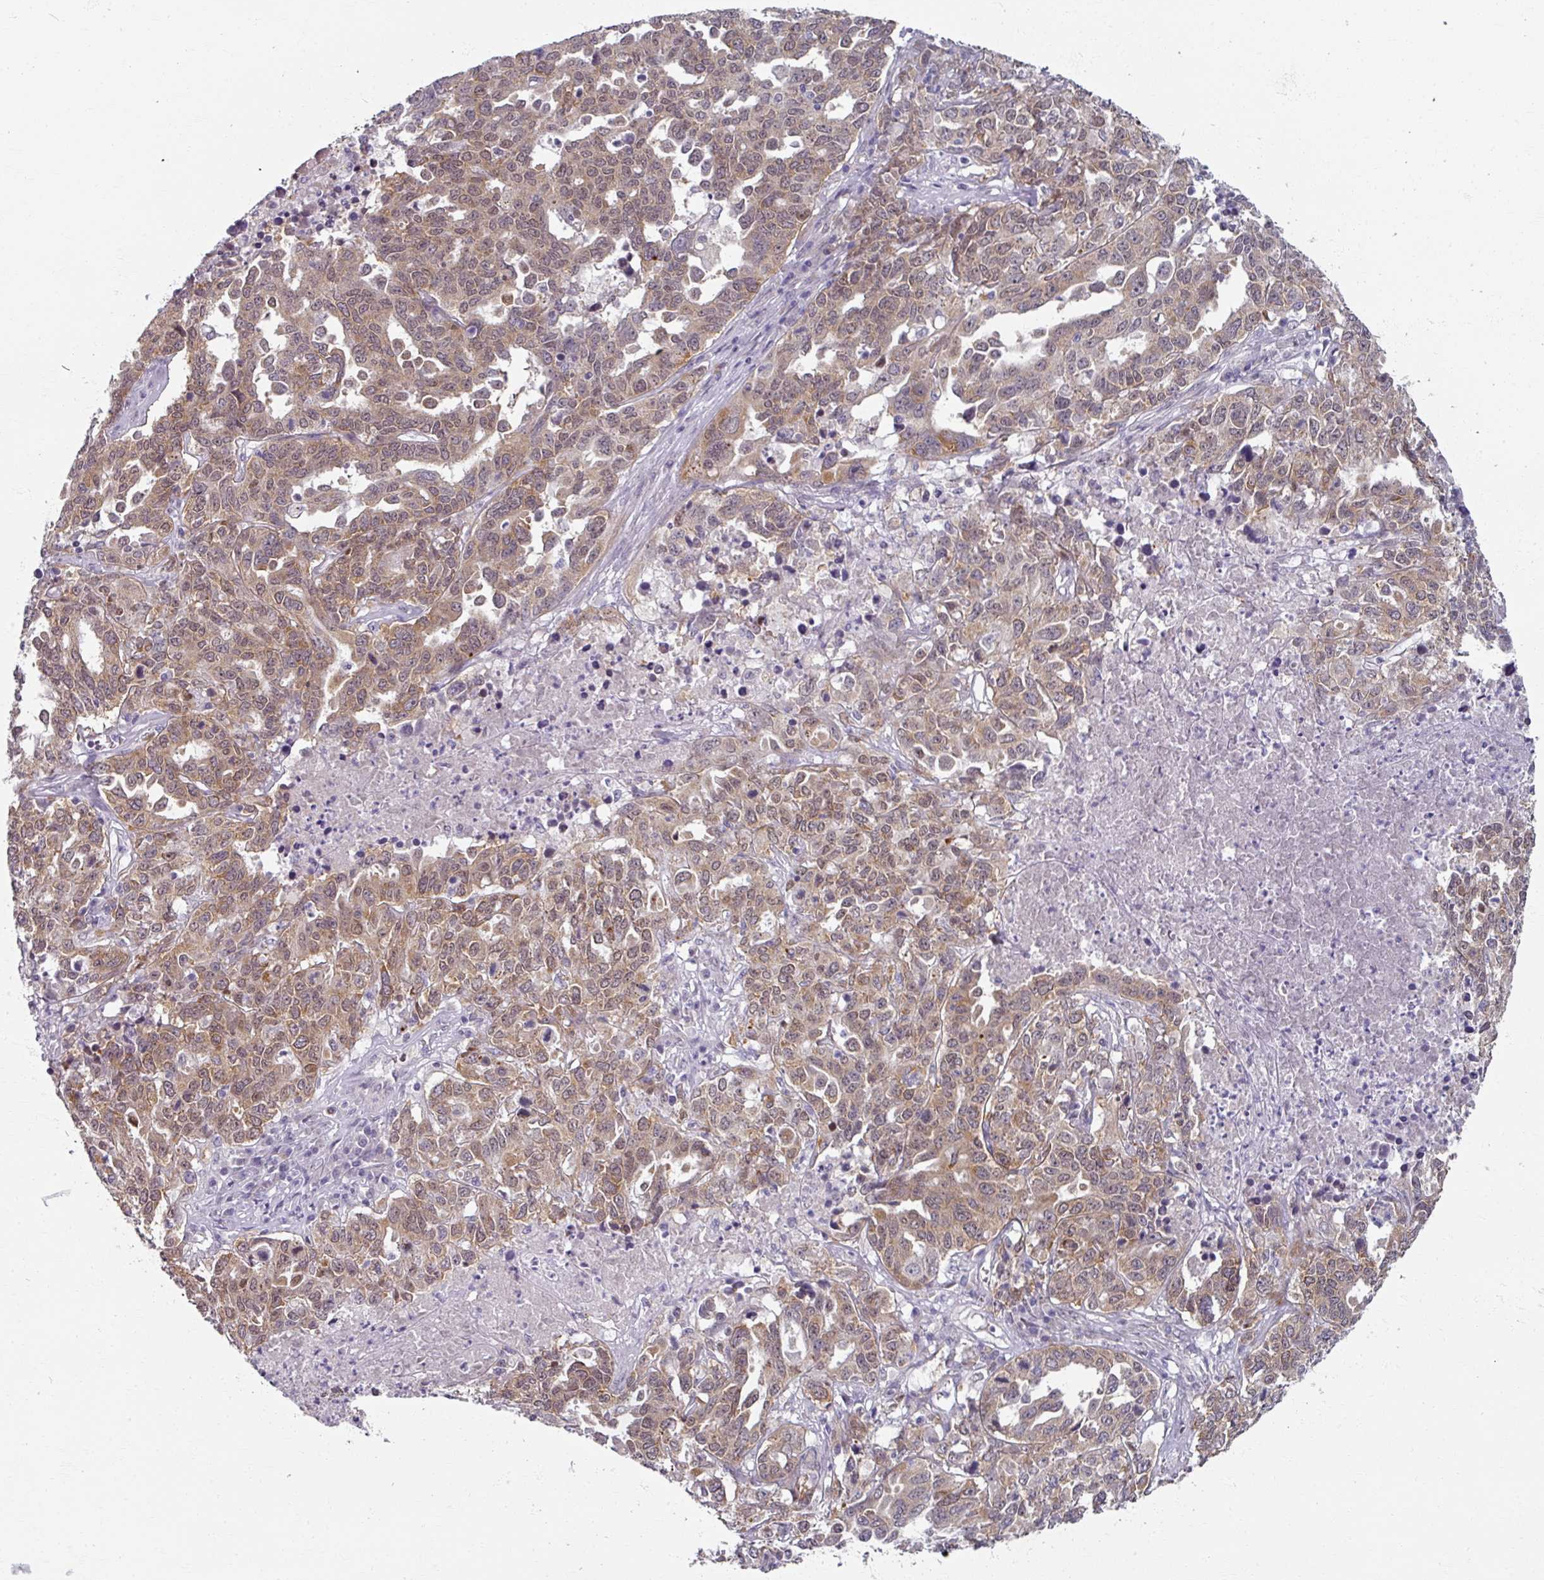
{"staining": {"intensity": "moderate", "quantity": ">75%", "location": "cytoplasmic/membranous,nuclear"}, "tissue": "ovarian cancer", "cell_type": "Tumor cells", "image_type": "cancer", "snomed": [{"axis": "morphology", "description": "Carcinoma, endometroid"}, {"axis": "topography", "description": "Ovary"}], "caption": "DAB immunohistochemical staining of human ovarian endometroid carcinoma demonstrates moderate cytoplasmic/membranous and nuclear protein positivity in approximately >75% of tumor cells.", "gene": "RIPOR3", "patient": {"sex": "female", "age": 62}}